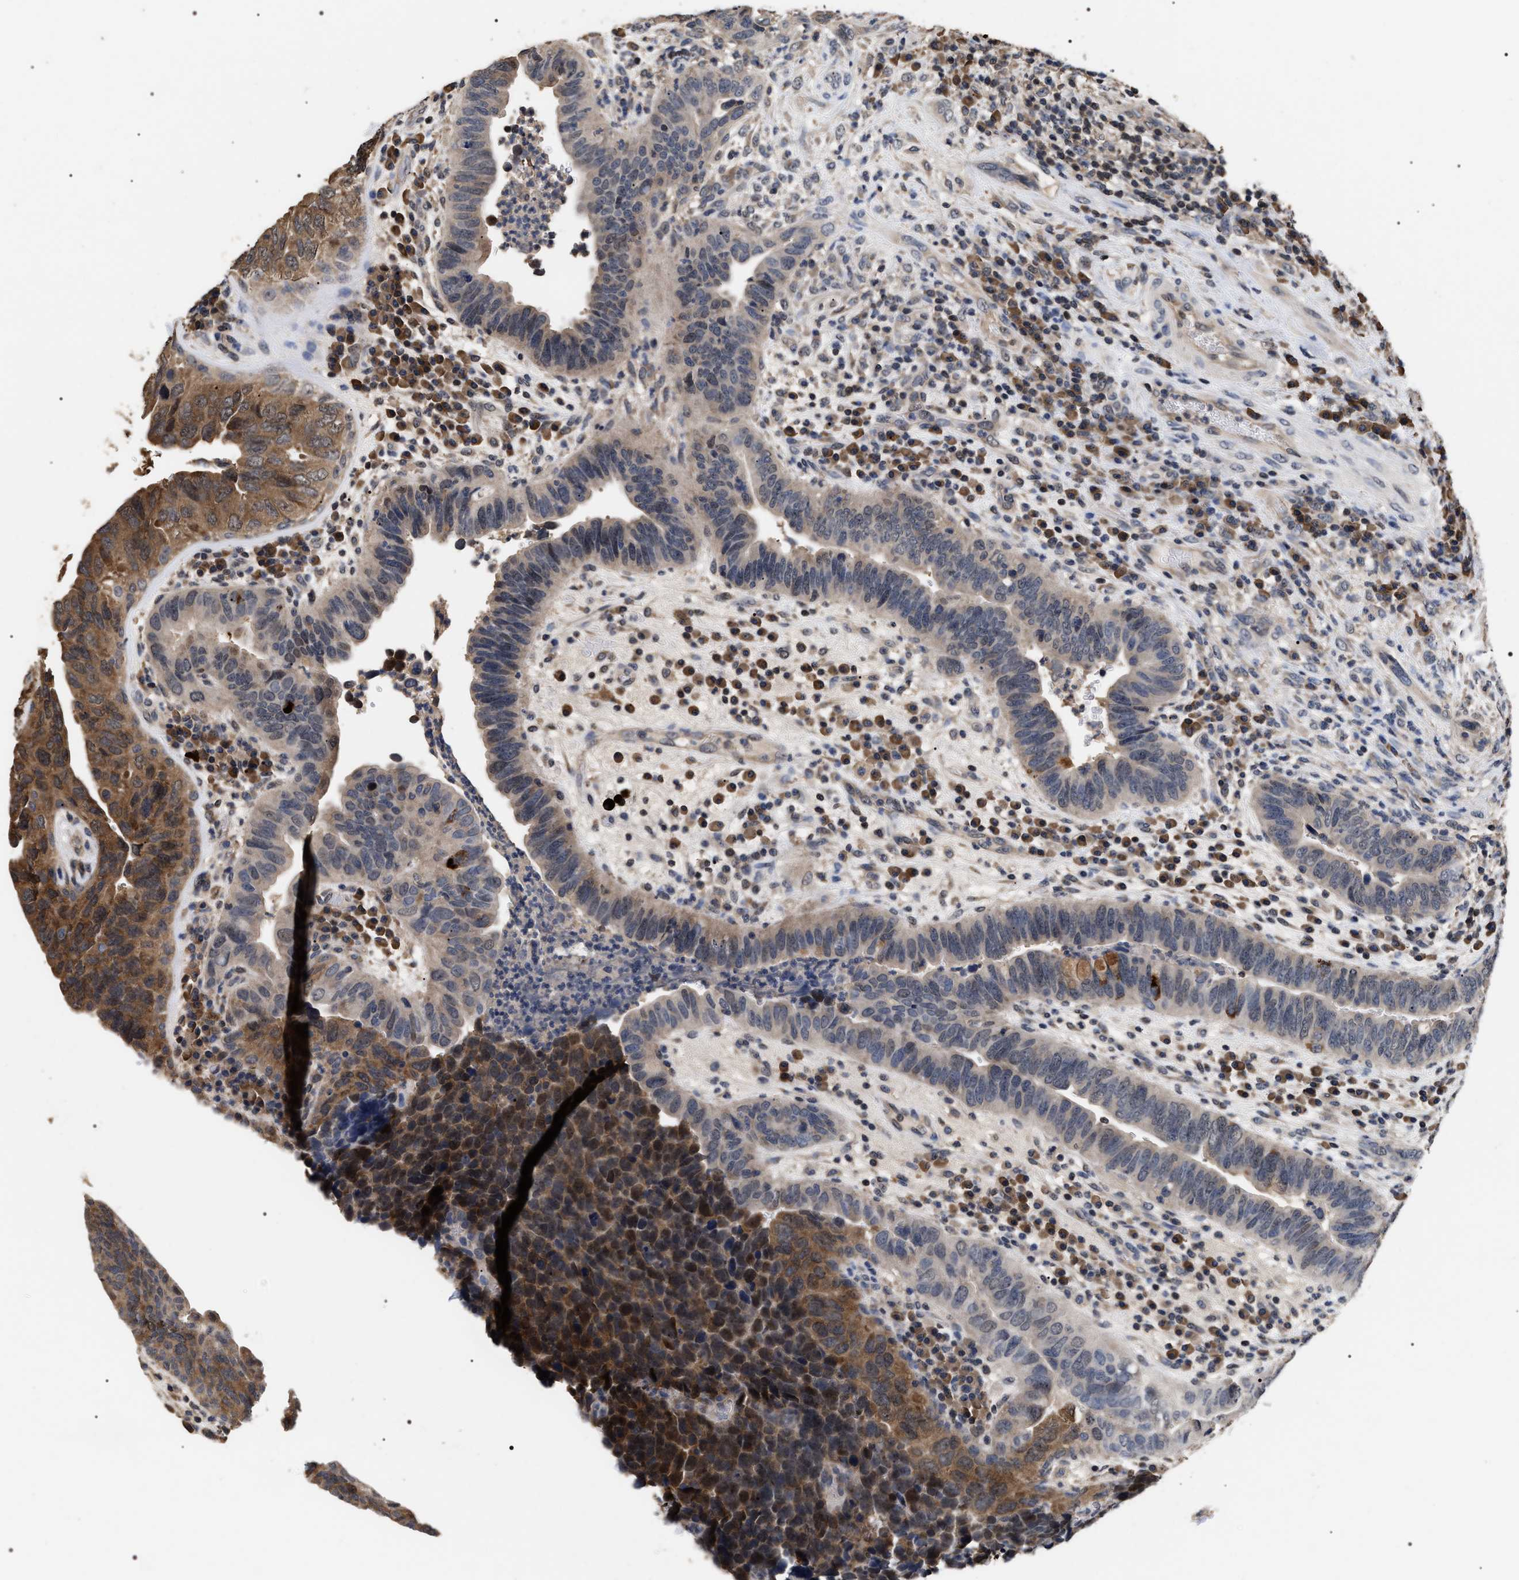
{"staining": {"intensity": "strong", "quantity": "25%-75%", "location": "cytoplasmic/membranous,nuclear"}, "tissue": "urothelial cancer", "cell_type": "Tumor cells", "image_type": "cancer", "snomed": [{"axis": "morphology", "description": "Urothelial carcinoma, High grade"}, {"axis": "topography", "description": "Urinary bladder"}], "caption": "There is high levels of strong cytoplasmic/membranous and nuclear expression in tumor cells of urothelial carcinoma (high-grade), as demonstrated by immunohistochemical staining (brown color).", "gene": "UPF3A", "patient": {"sex": "female", "age": 82}}